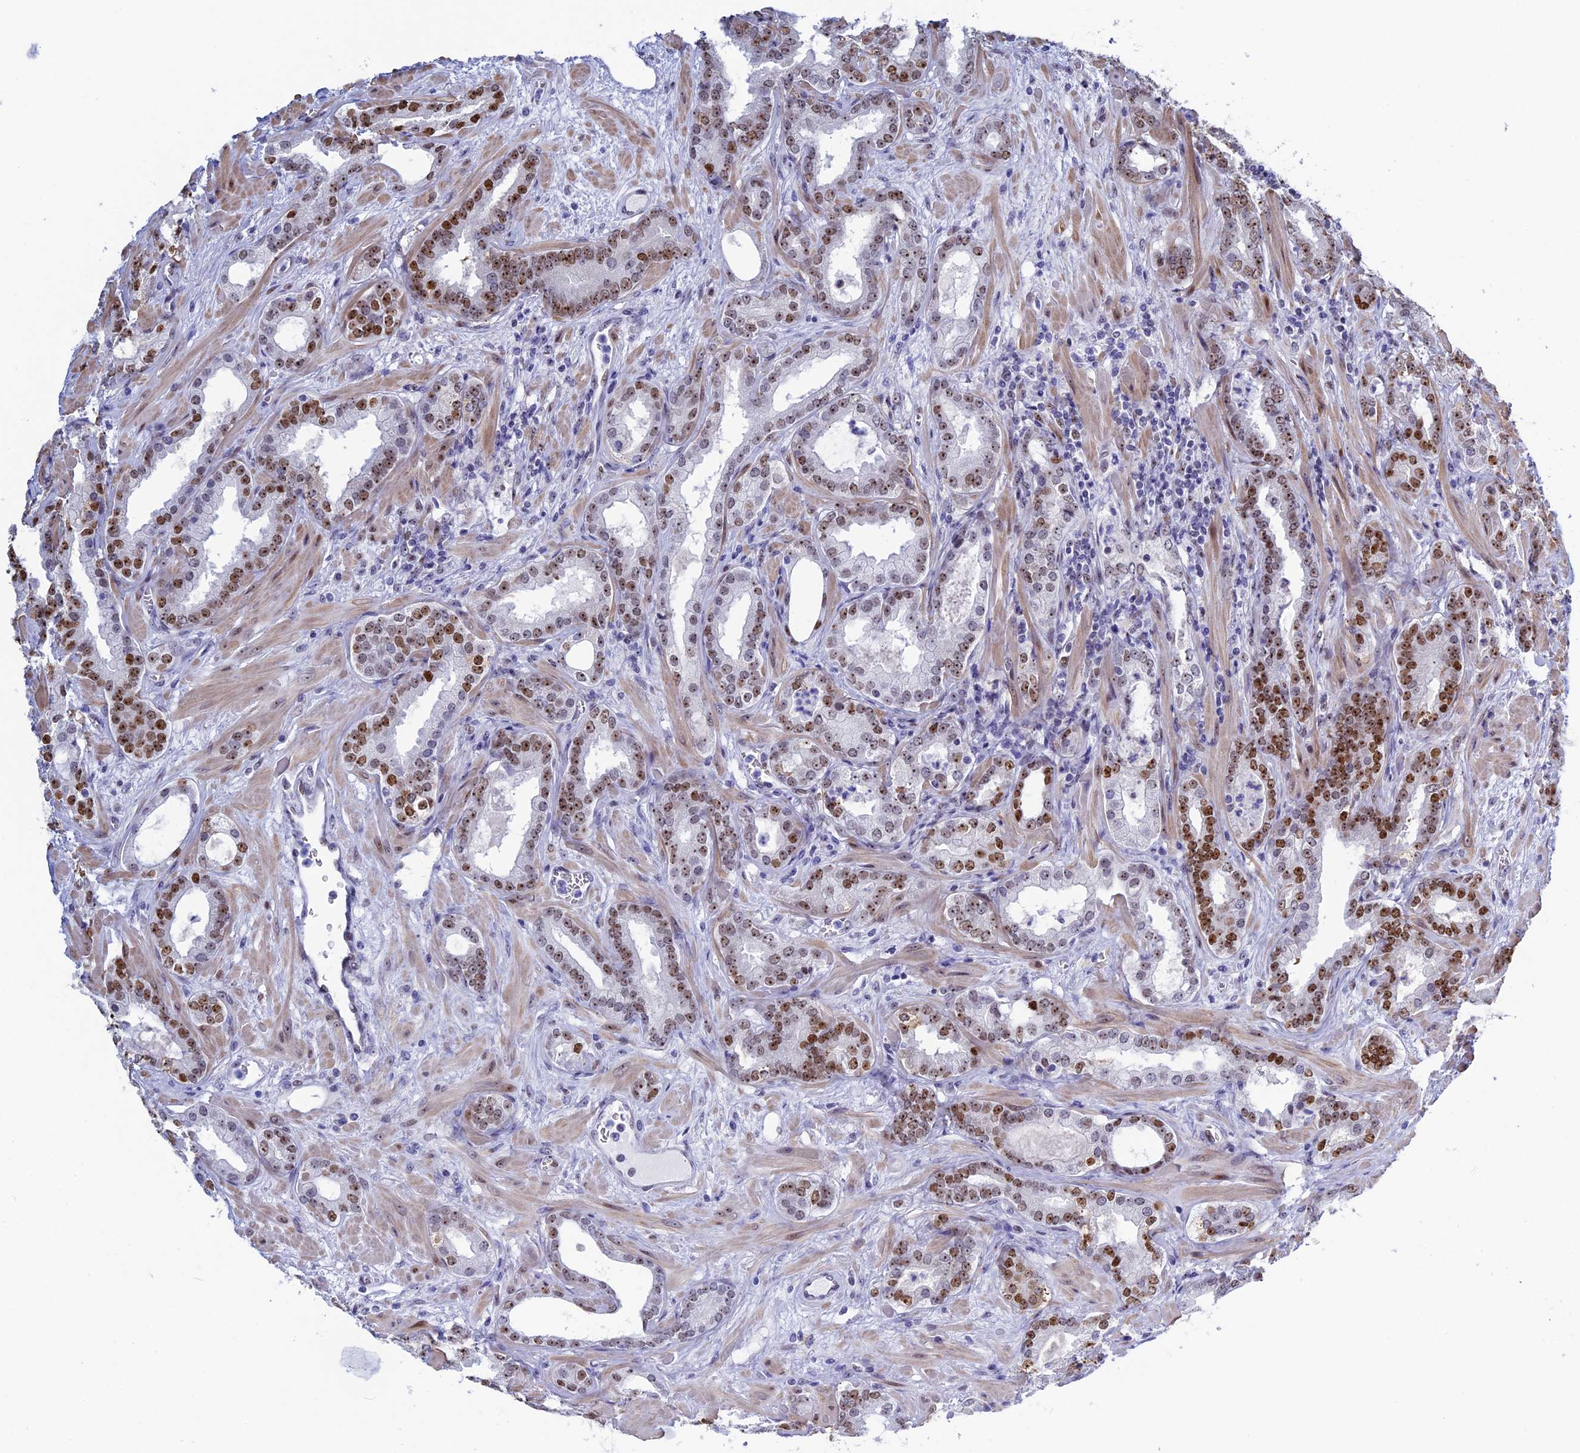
{"staining": {"intensity": "moderate", "quantity": ">75%", "location": "nuclear"}, "tissue": "prostate cancer", "cell_type": "Tumor cells", "image_type": "cancer", "snomed": [{"axis": "morphology", "description": "Adenocarcinoma, High grade"}, {"axis": "topography", "description": "Prostate"}], "caption": "This histopathology image demonstrates prostate cancer stained with IHC to label a protein in brown. The nuclear of tumor cells show moderate positivity for the protein. Nuclei are counter-stained blue.", "gene": "CCDC86", "patient": {"sex": "male", "age": 64}}